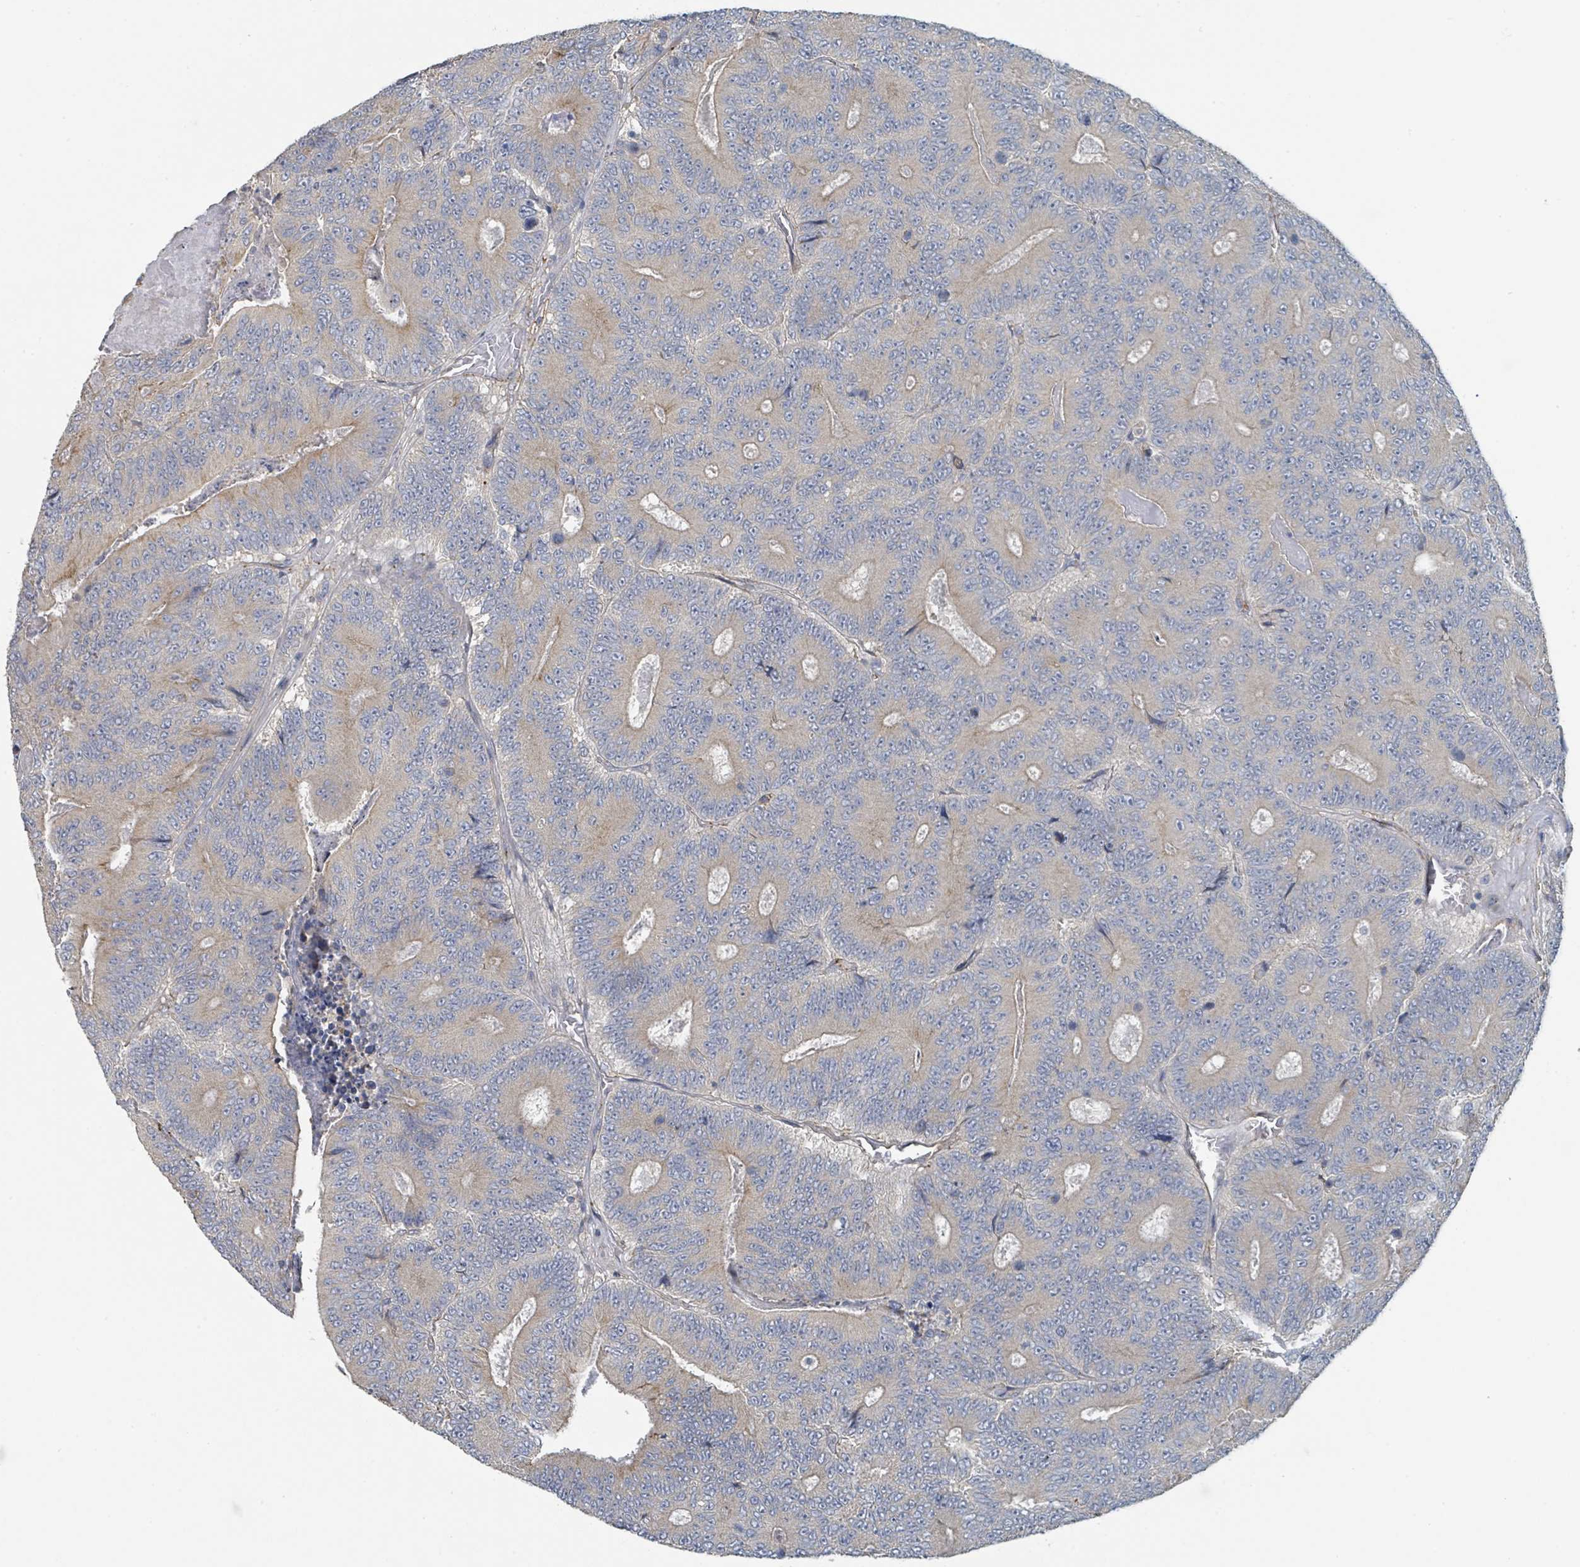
{"staining": {"intensity": "weak", "quantity": "25%-75%", "location": "cytoplasmic/membranous"}, "tissue": "colorectal cancer", "cell_type": "Tumor cells", "image_type": "cancer", "snomed": [{"axis": "morphology", "description": "Adenocarcinoma, NOS"}, {"axis": "topography", "description": "Colon"}], "caption": "A brown stain highlights weak cytoplasmic/membranous positivity of a protein in human adenocarcinoma (colorectal) tumor cells. Using DAB (brown) and hematoxylin (blue) stains, captured at high magnification using brightfield microscopy.", "gene": "LRRC42", "patient": {"sex": "male", "age": 83}}